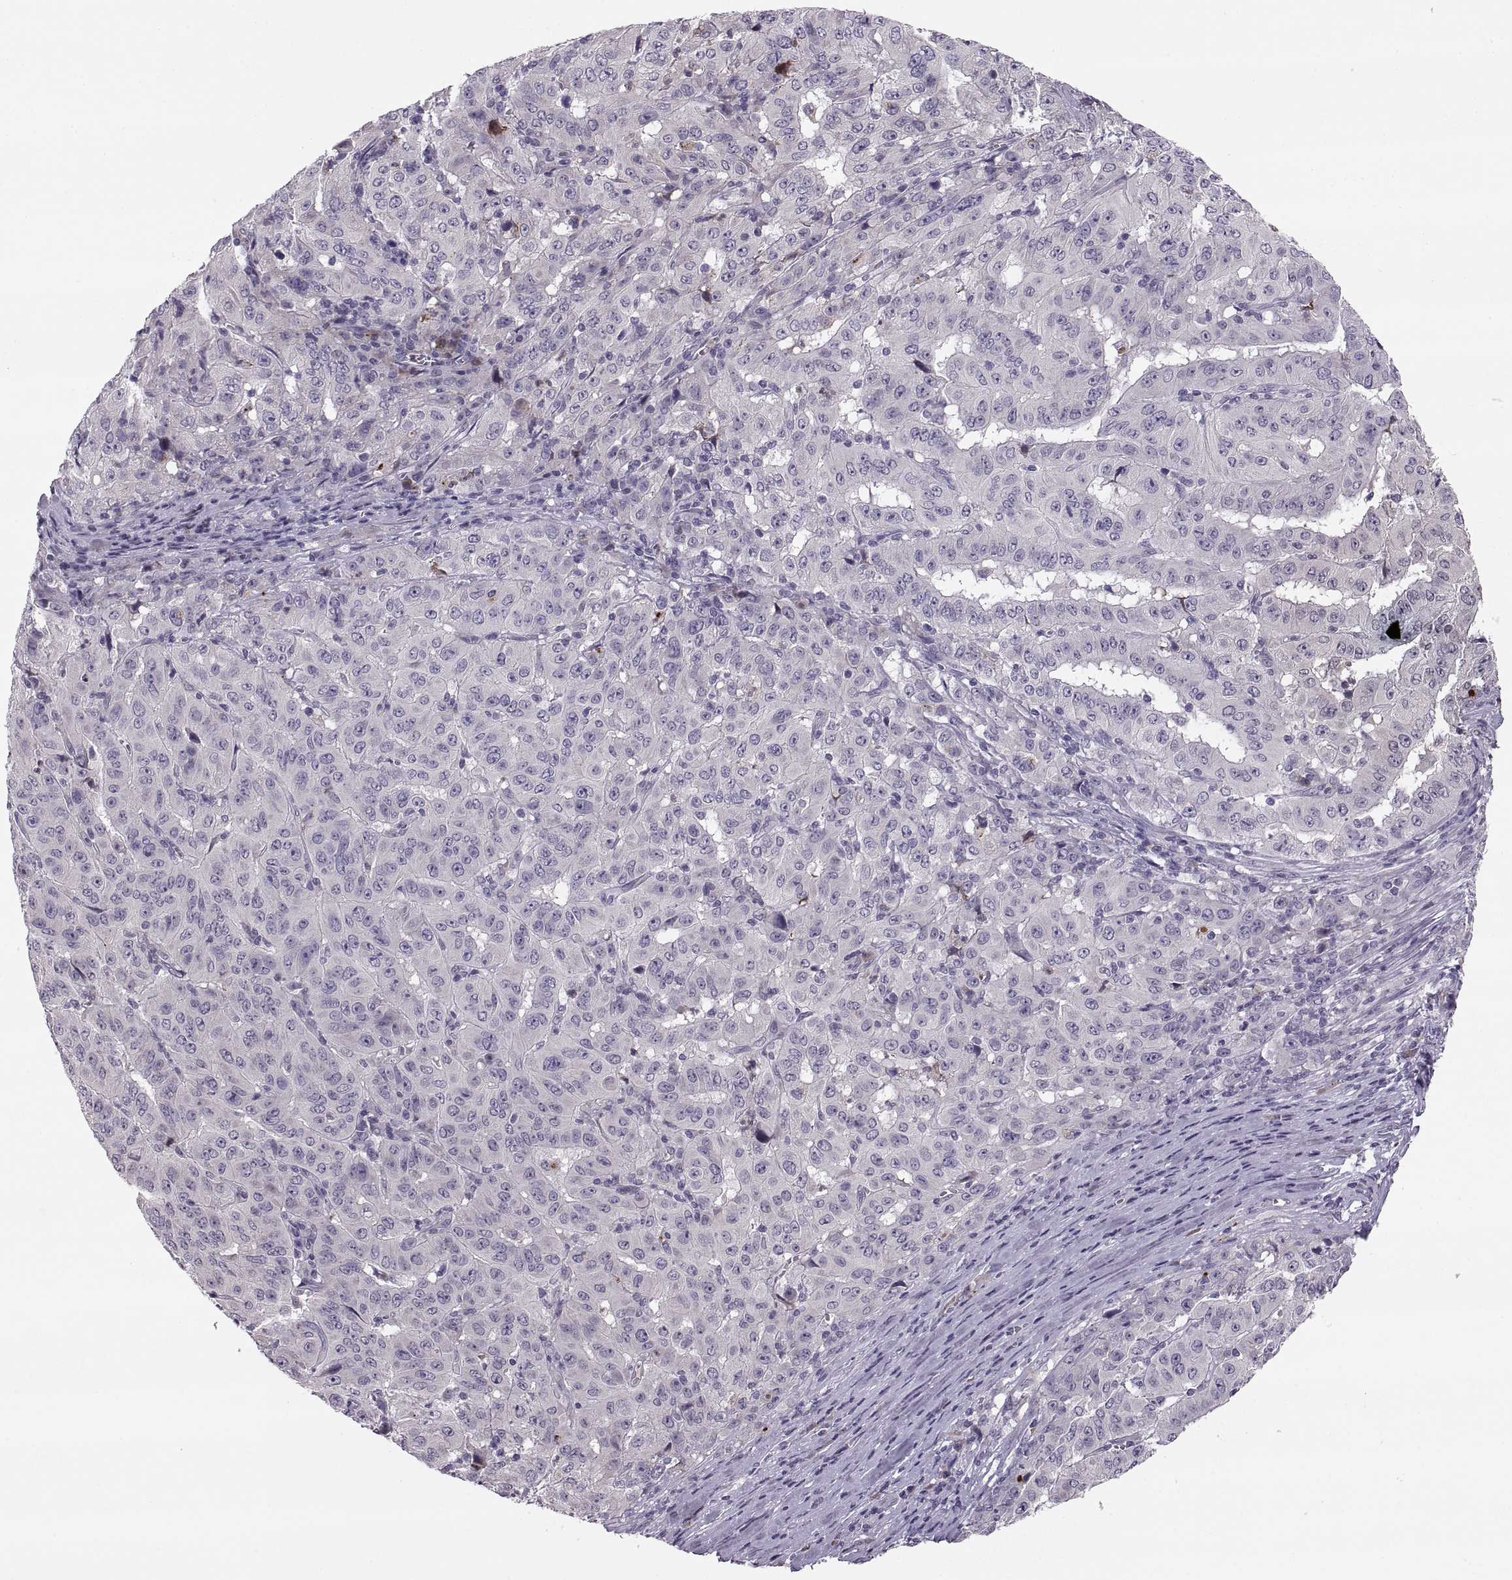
{"staining": {"intensity": "negative", "quantity": "none", "location": "none"}, "tissue": "pancreatic cancer", "cell_type": "Tumor cells", "image_type": "cancer", "snomed": [{"axis": "morphology", "description": "Adenocarcinoma, NOS"}, {"axis": "topography", "description": "Pancreas"}], "caption": "An immunohistochemistry (IHC) histopathology image of pancreatic cancer (adenocarcinoma) is shown. There is no staining in tumor cells of pancreatic cancer (adenocarcinoma). (Stains: DAB (3,3'-diaminobenzidine) immunohistochemistry (IHC) with hematoxylin counter stain, Microscopy: brightfield microscopy at high magnification).", "gene": "ADH6", "patient": {"sex": "male", "age": 63}}